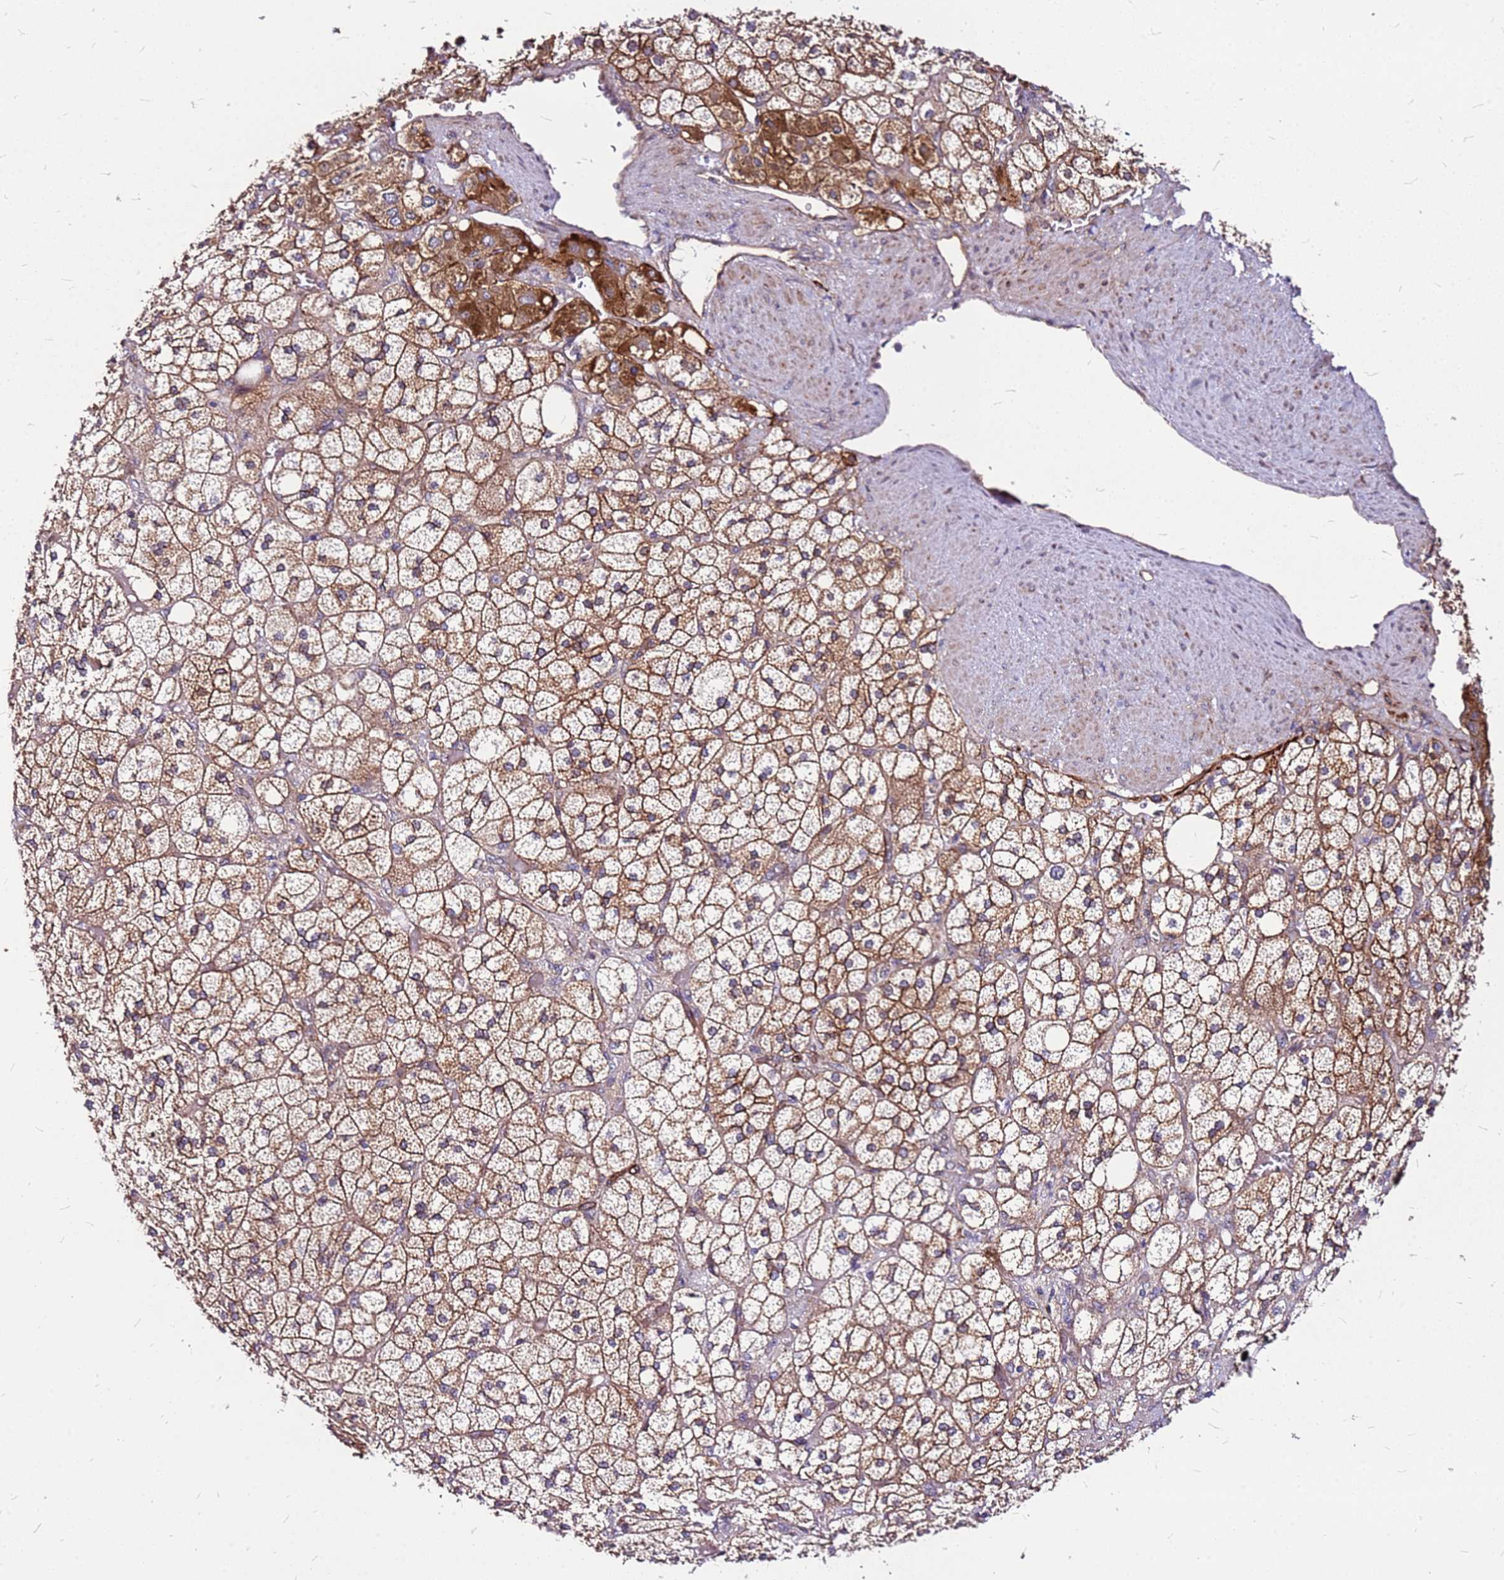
{"staining": {"intensity": "strong", "quantity": ">75%", "location": "cytoplasmic/membranous"}, "tissue": "adrenal gland", "cell_type": "Glandular cells", "image_type": "normal", "snomed": [{"axis": "morphology", "description": "Normal tissue, NOS"}, {"axis": "topography", "description": "Adrenal gland"}], "caption": "This image reveals immunohistochemistry (IHC) staining of normal human adrenal gland, with high strong cytoplasmic/membranous staining in approximately >75% of glandular cells.", "gene": "TOPAZ1", "patient": {"sex": "male", "age": 61}}